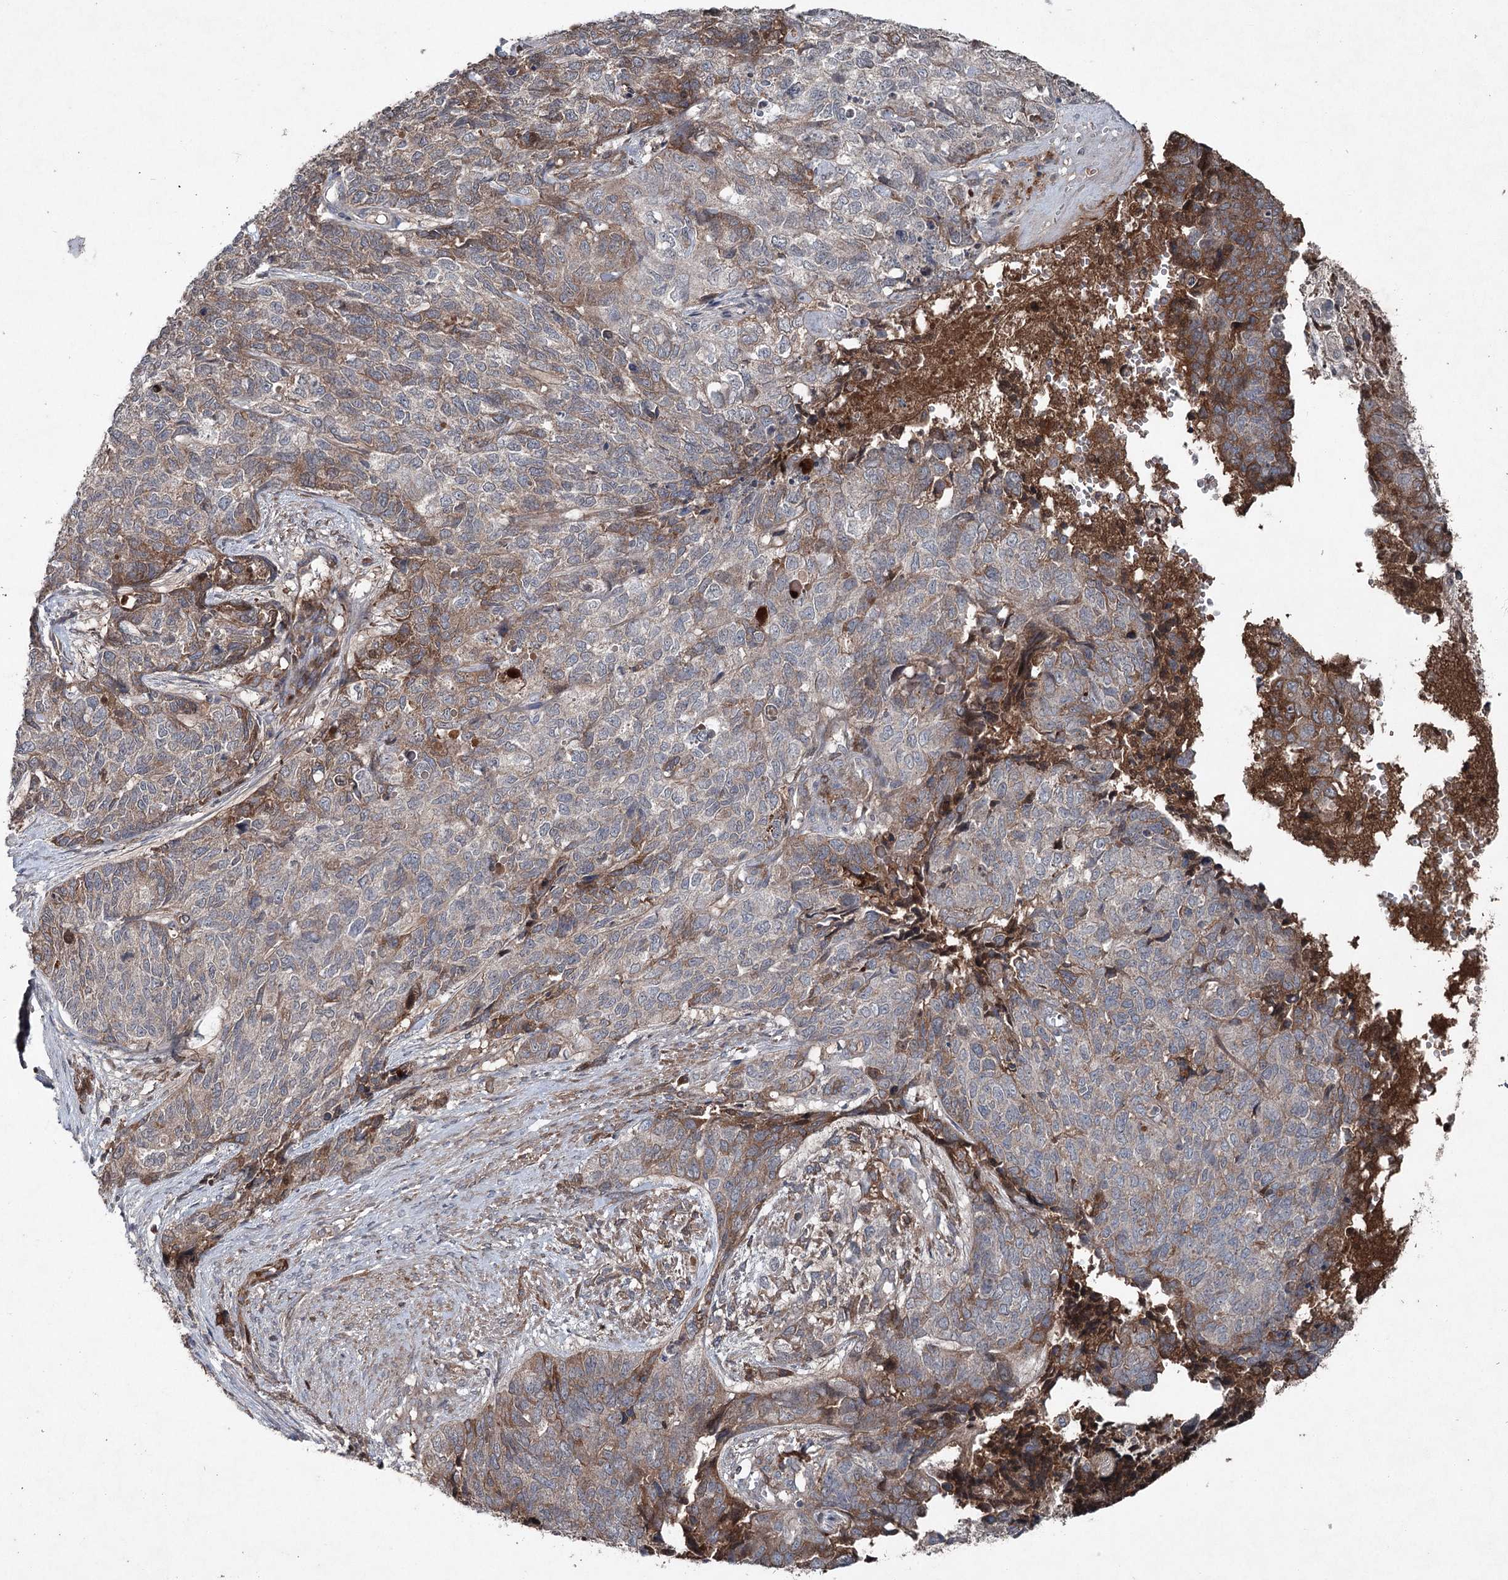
{"staining": {"intensity": "moderate", "quantity": "<25%", "location": "cytoplasmic/membranous"}, "tissue": "cervical cancer", "cell_type": "Tumor cells", "image_type": "cancer", "snomed": [{"axis": "morphology", "description": "Squamous cell carcinoma, NOS"}, {"axis": "topography", "description": "Cervix"}], "caption": "Tumor cells exhibit low levels of moderate cytoplasmic/membranous expression in about <25% of cells in human cervical squamous cell carcinoma.", "gene": "PGLYRP2", "patient": {"sex": "female", "age": 63}}